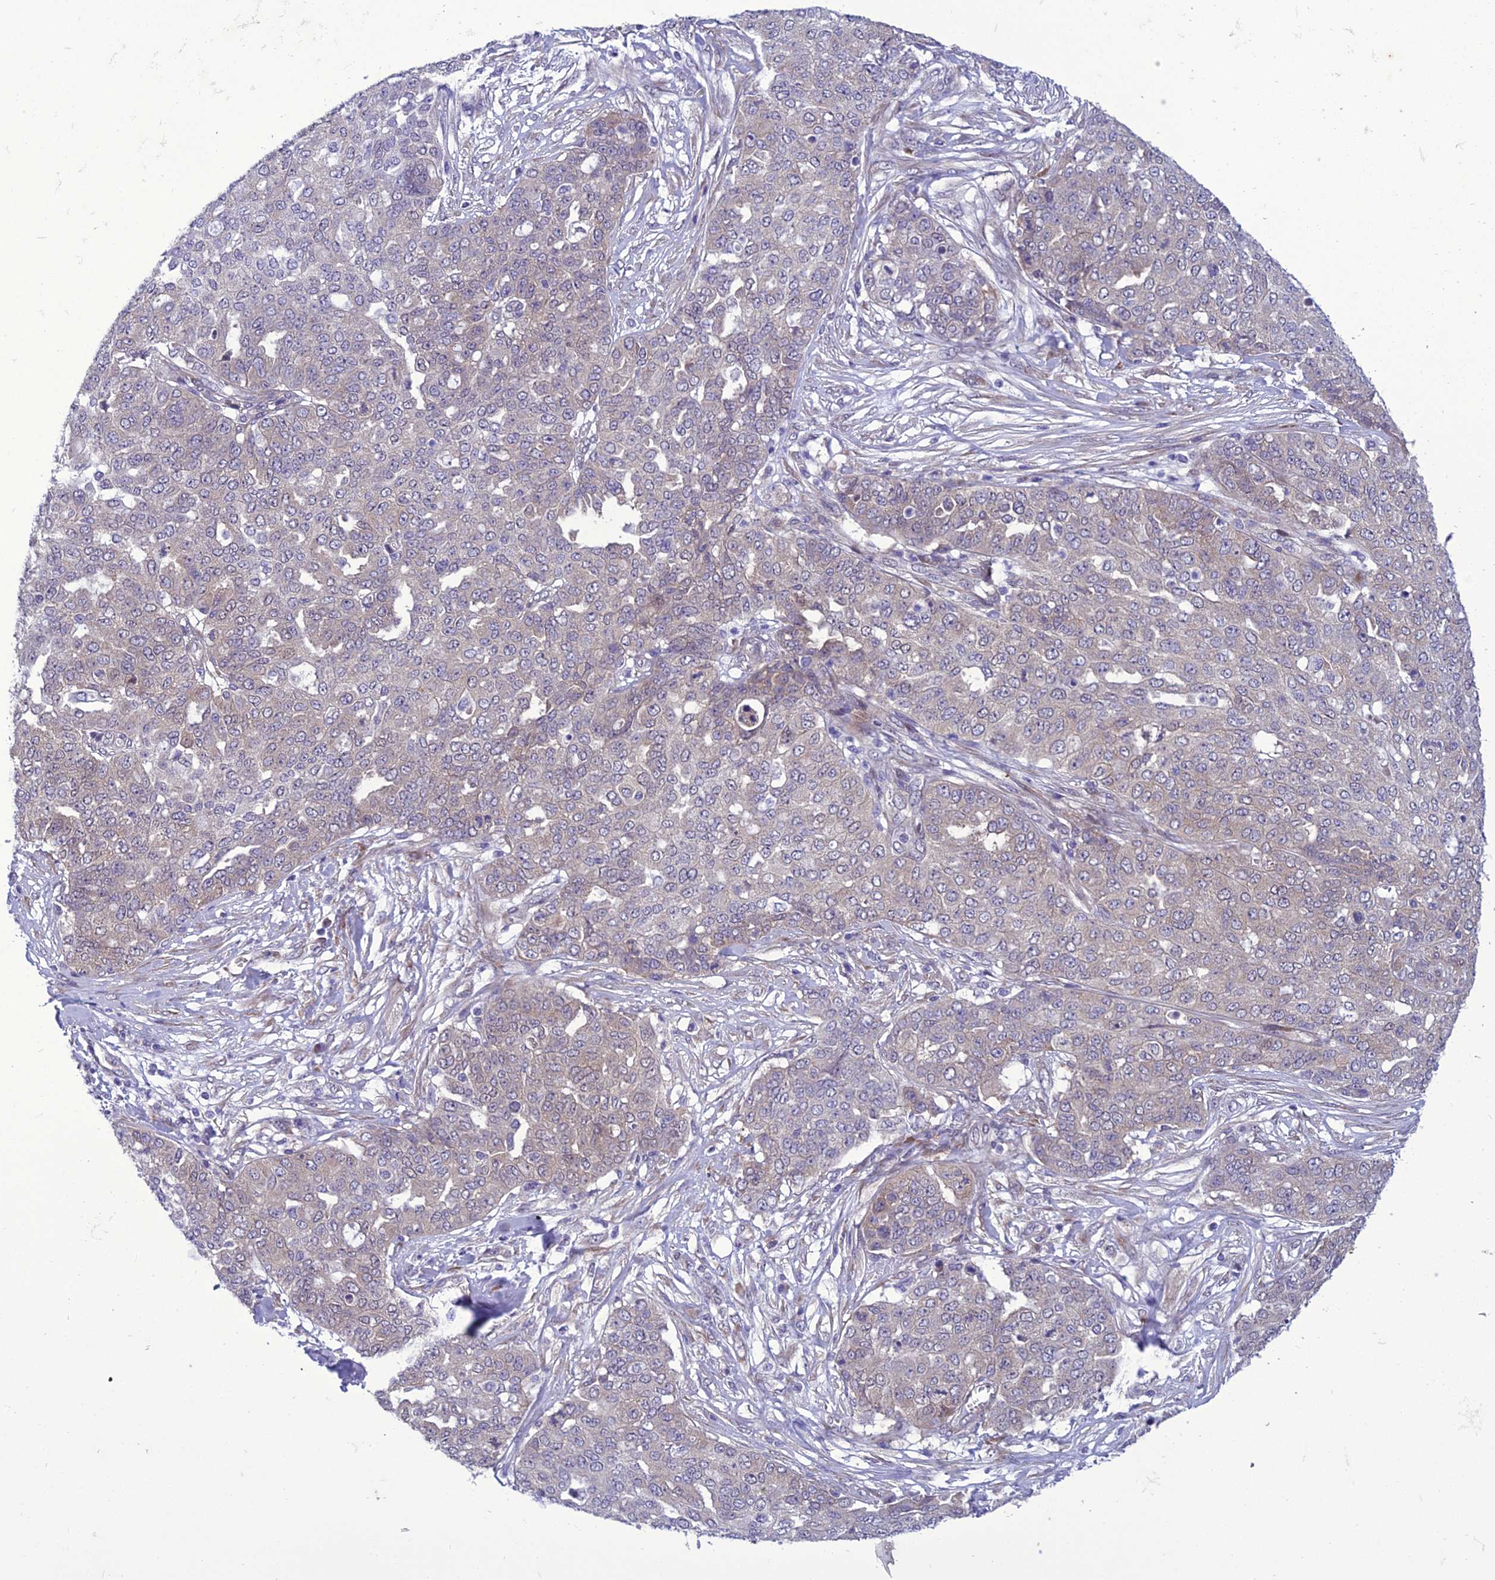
{"staining": {"intensity": "negative", "quantity": "none", "location": "none"}, "tissue": "ovarian cancer", "cell_type": "Tumor cells", "image_type": "cancer", "snomed": [{"axis": "morphology", "description": "Cystadenocarcinoma, serous, NOS"}, {"axis": "topography", "description": "Soft tissue"}, {"axis": "topography", "description": "Ovary"}], "caption": "Protein analysis of serous cystadenocarcinoma (ovarian) reveals no significant expression in tumor cells. (Brightfield microscopy of DAB IHC at high magnification).", "gene": "GAB4", "patient": {"sex": "female", "age": 57}}